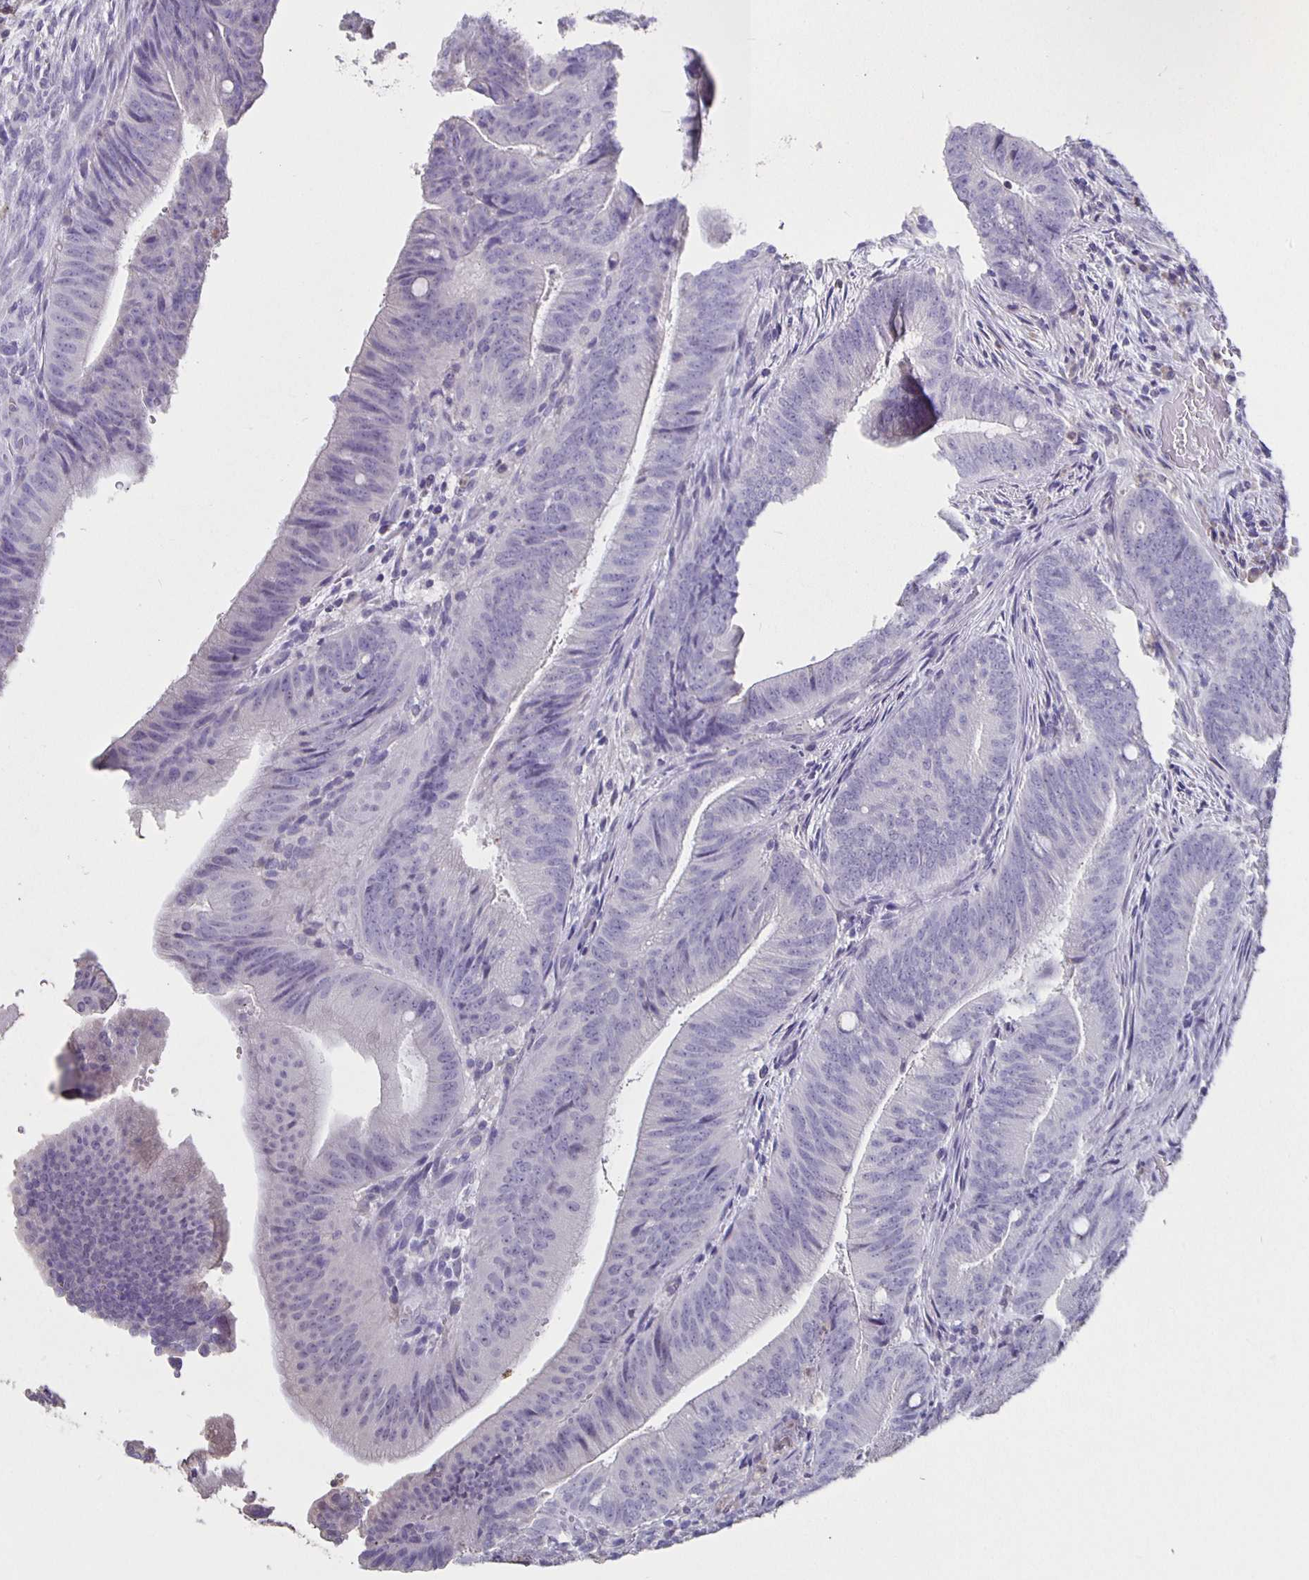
{"staining": {"intensity": "negative", "quantity": "none", "location": "none"}, "tissue": "colorectal cancer", "cell_type": "Tumor cells", "image_type": "cancer", "snomed": [{"axis": "morphology", "description": "Adenocarcinoma, NOS"}, {"axis": "topography", "description": "Colon"}], "caption": "DAB (3,3'-diaminobenzidine) immunohistochemical staining of colorectal adenocarcinoma demonstrates no significant staining in tumor cells. (Immunohistochemistry (ihc), brightfield microscopy, high magnification).", "gene": "GPX4", "patient": {"sex": "female", "age": 43}}